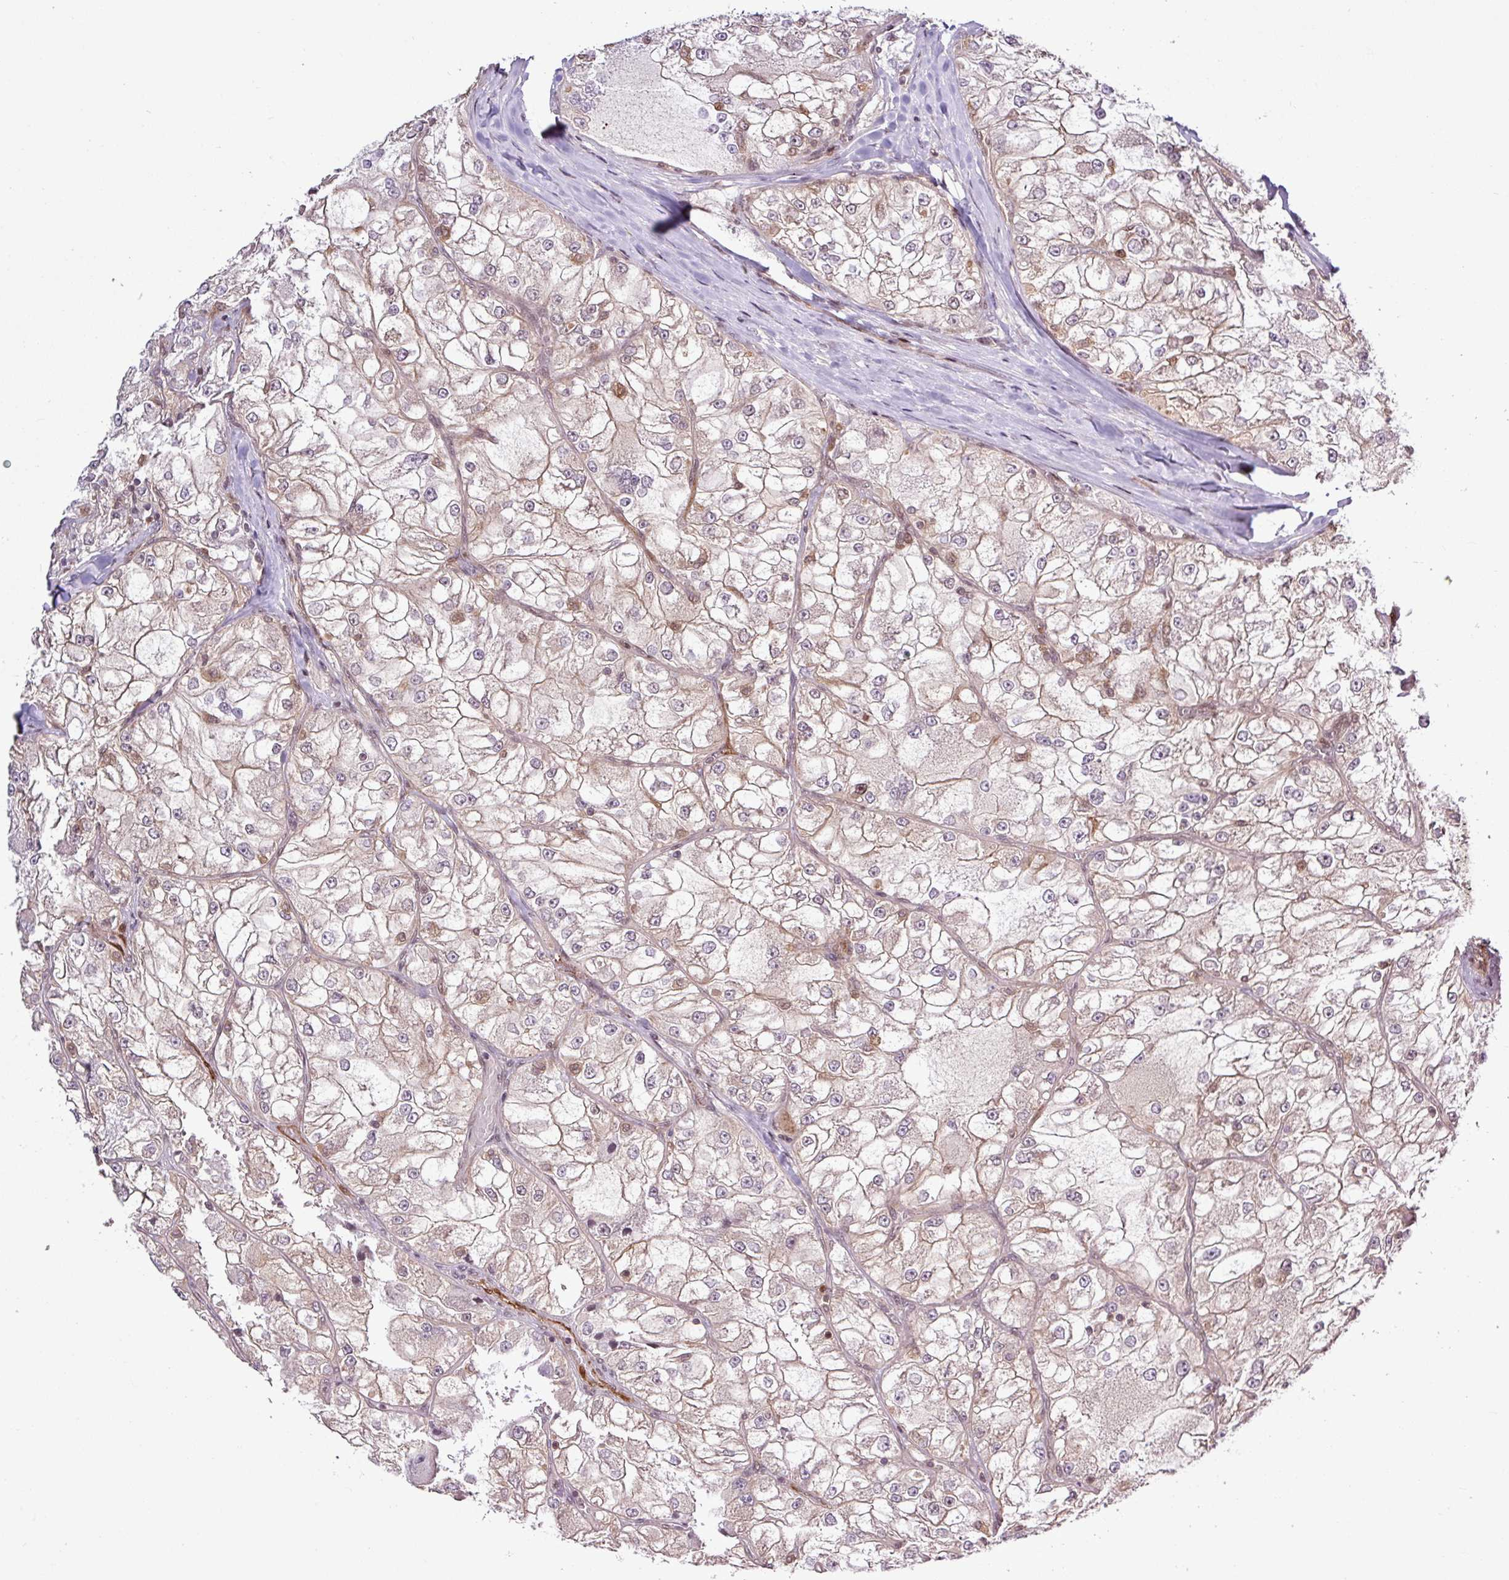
{"staining": {"intensity": "weak", "quantity": ">75%", "location": "cytoplasmic/membranous,nuclear"}, "tissue": "renal cancer", "cell_type": "Tumor cells", "image_type": "cancer", "snomed": [{"axis": "morphology", "description": "Adenocarcinoma, NOS"}, {"axis": "topography", "description": "Kidney"}], "caption": "Immunohistochemical staining of renal cancer reveals low levels of weak cytoplasmic/membranous and nuclear staining in about >75% of tumor cells. The staining was performed using DAB, with brown indicating positive protein expression. Nuclei are stained blue with hematoxylin.", "gene": "ITPKC", "patient": {"sex": "female", "age": 72}}